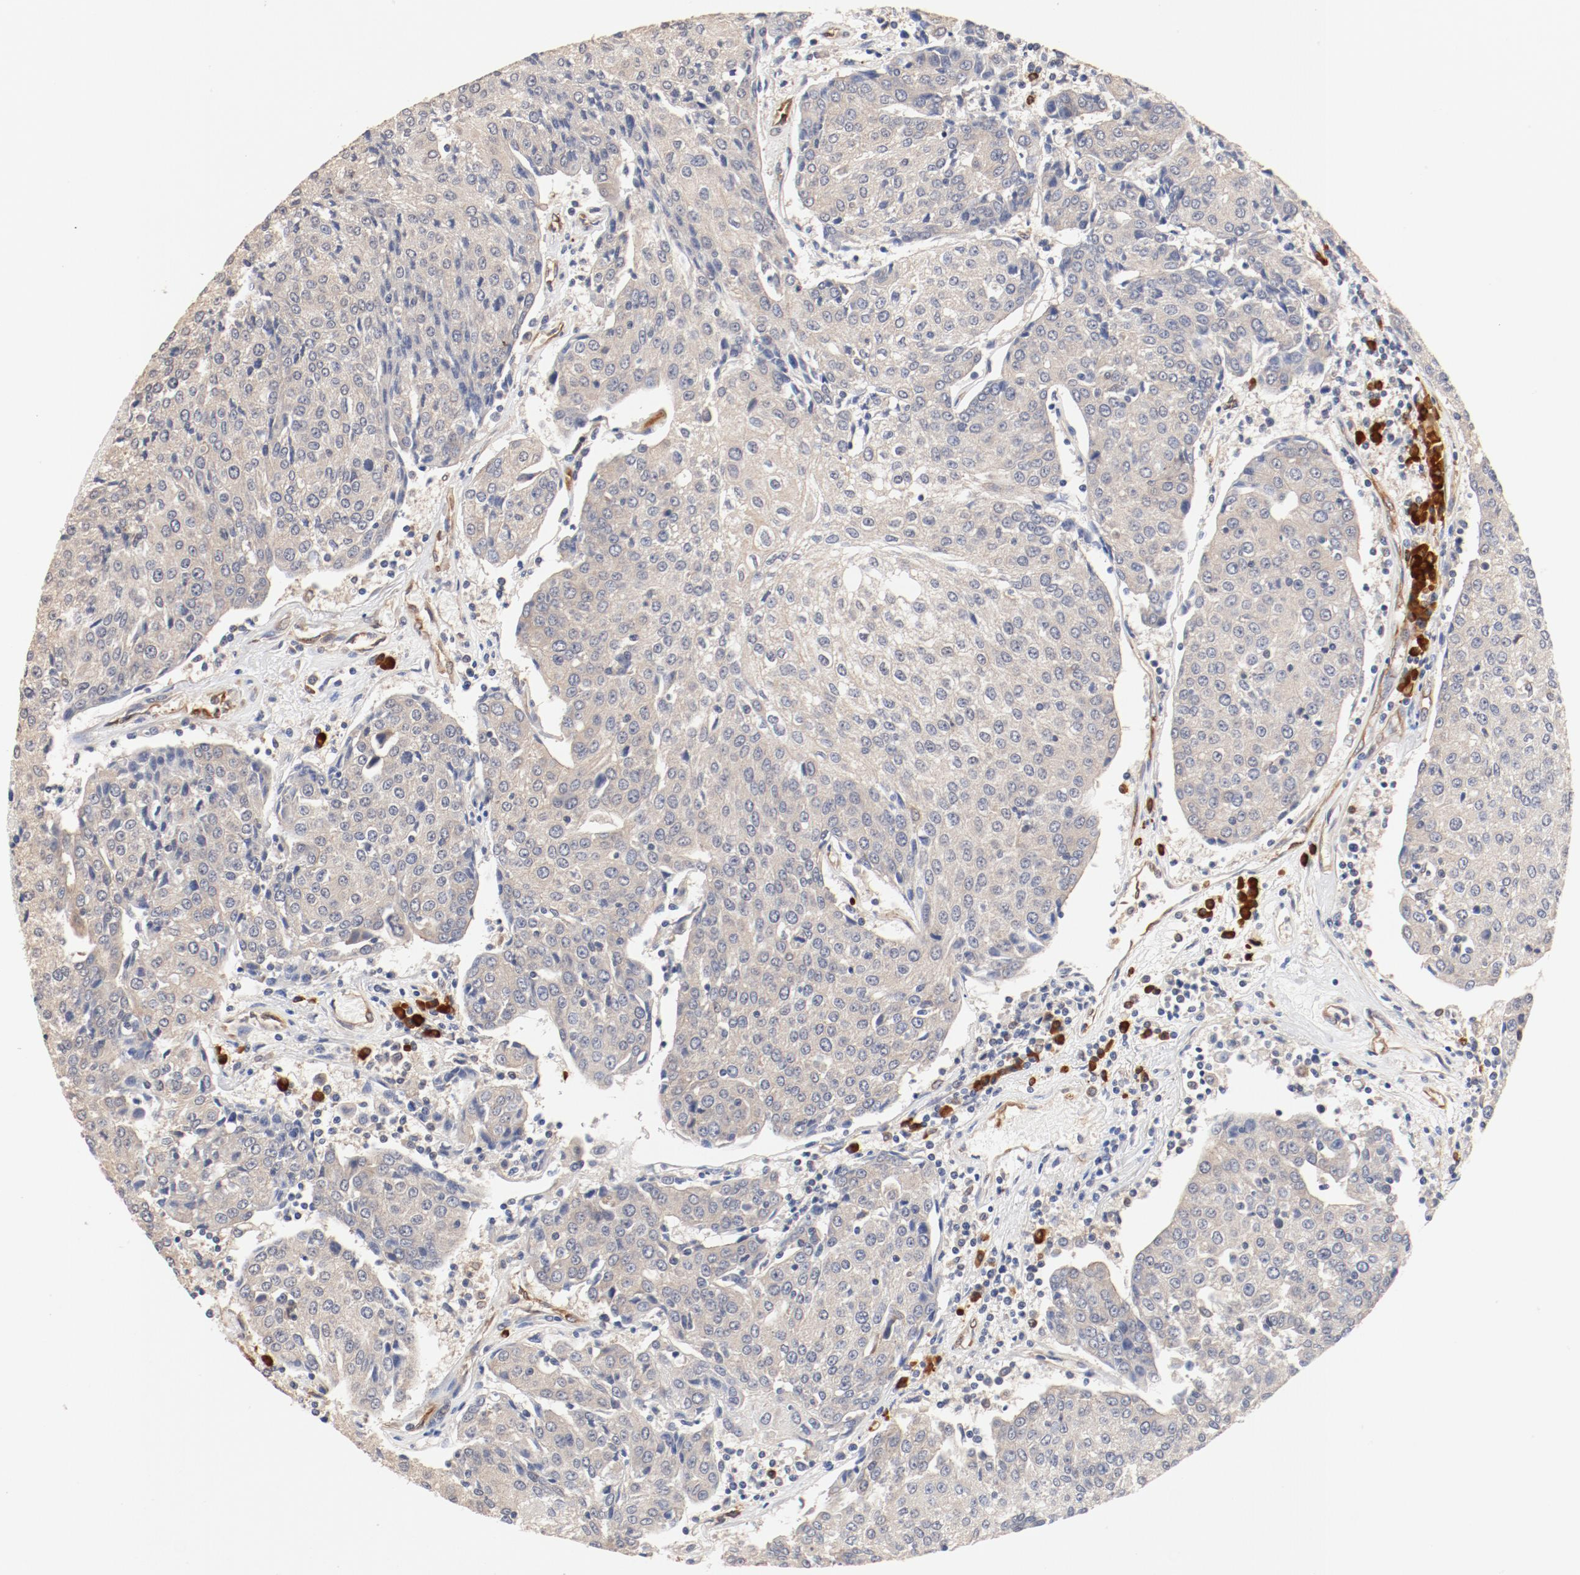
{"staining": {"intensity": "weak", "quantity": ">75%", "location": "cytoplasmic/membranous"}, "tissue": "urothelial cancer", "cell_type": "Tumor cells", "image_type": "cancer", "snomed": [{"axis": "morphology", "description": "Urothelial carcinoma, High grade"}, {"axis": "topography", "description": "Urinary bladder"}], "caption": "This is an image of IHC staining of high-grade urothelial carcinoma, which shows weak positivity in the cytoplasmic/membranous of tumor cells.", "gene": "UBE2J1", "patient": {"sex": "female", "age": 85}}